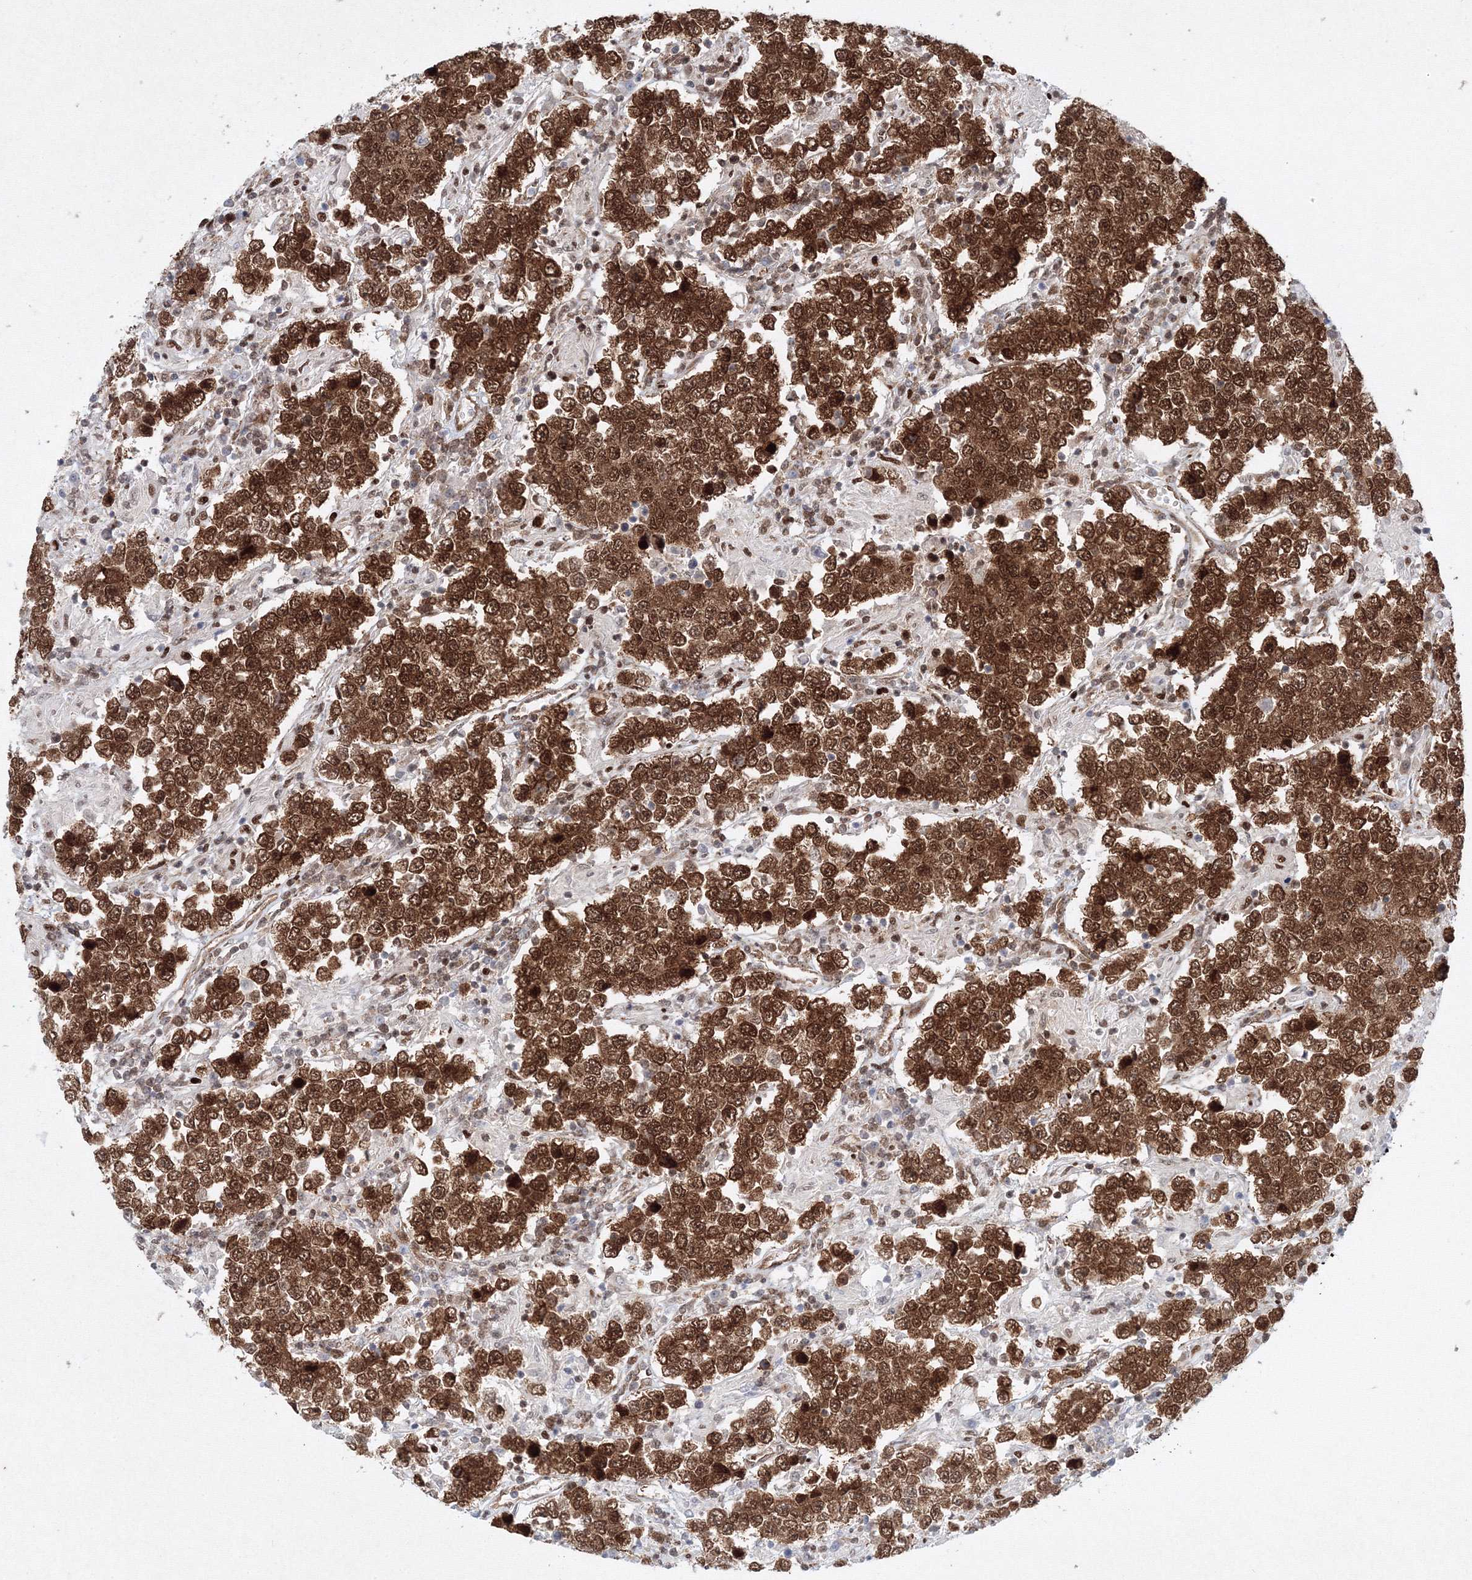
{"staining": {"intensity": "strong", "quantity": ">75%", "location": "cytoplasmic/membranous,nuclear"}, "tissue": "testis cancer", "cell_type": "Tumor cells", "image_type": "cancer", "snomed": [{"axis": "morphology", "description": "Normal tissue, NOS"}, {"axis": "morphology", "description": "Urothelial carcinoma, High grade"}, {"axis": "morphology", "description": "Seminoma, NOS"}, {"axis": "morphology", "description": "Carcinoma, Embryonal, NOS"}, {"axis": "topography", "description": "Urinary bladder"}, {"axis": "topography", "description": "Testis"}], "caption": "Protein staining of embryonal carcinoma (testis) tissue demonstrates strong cytoplasmic/membranous and nuclear staining in about >75% of tumor cells.", "gene": "SNRPC", "patient": {"sex": "male", "age": 41}}